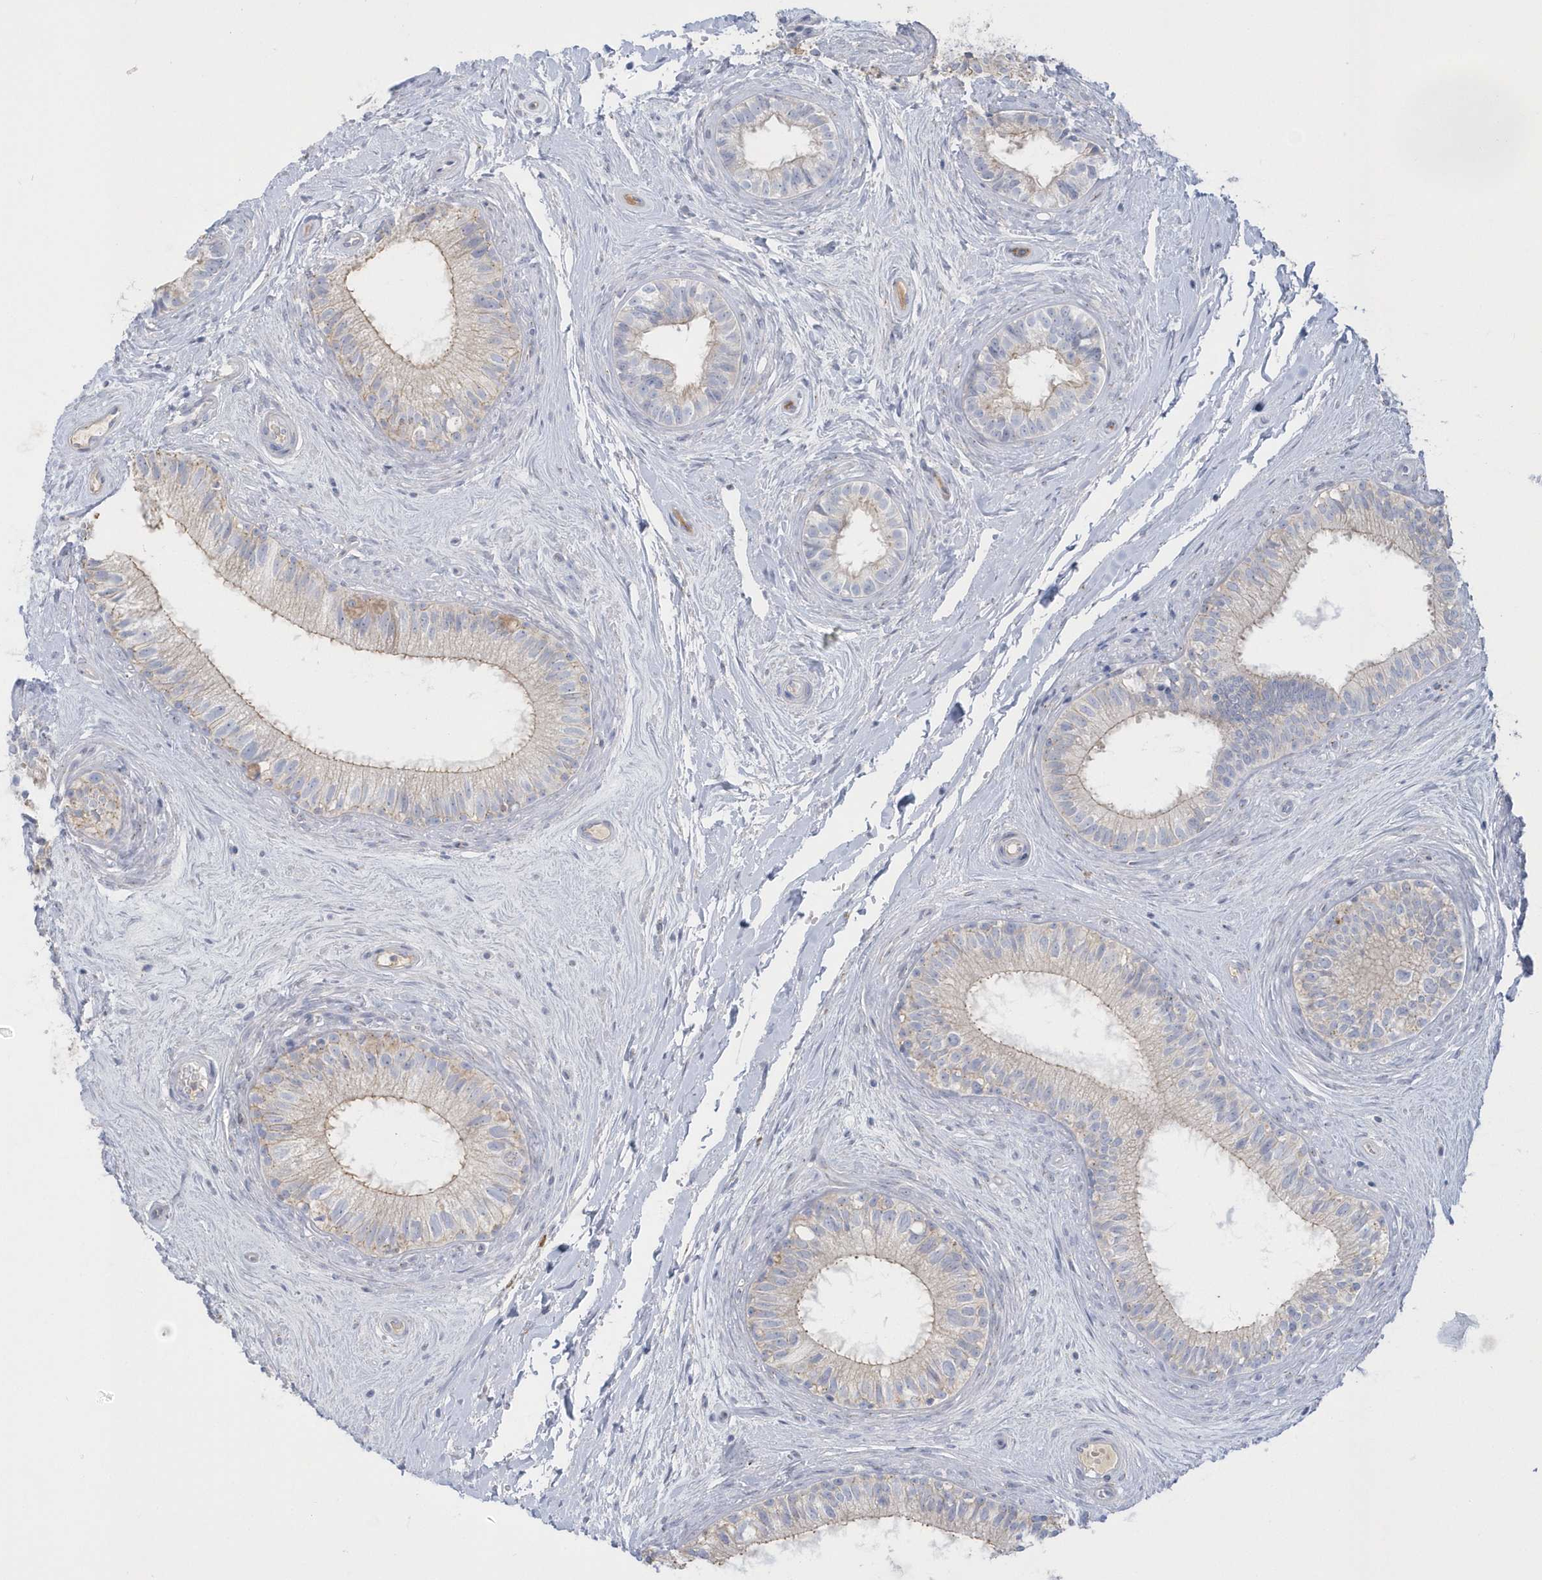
{"staining": {"intensity": "weak", "quantity": "25%-75%", "location": "cytoplasmic/membranous"}, "tissue": "epididymis", "cell_type": "Glandular cells", "image_type": "normal", "snomed": [{"axis": "morphology", "description": "Normal tissue, NOS"}, {"axis": "topography", "description": "Epididymis"}], "caption": "A brown stain labels weak cytoplasmic/membranous staining of a protein in glandular cells of normal epididymis.", "gene": "SEMA3D", "patient": {"sex": "male", "age": 71}}